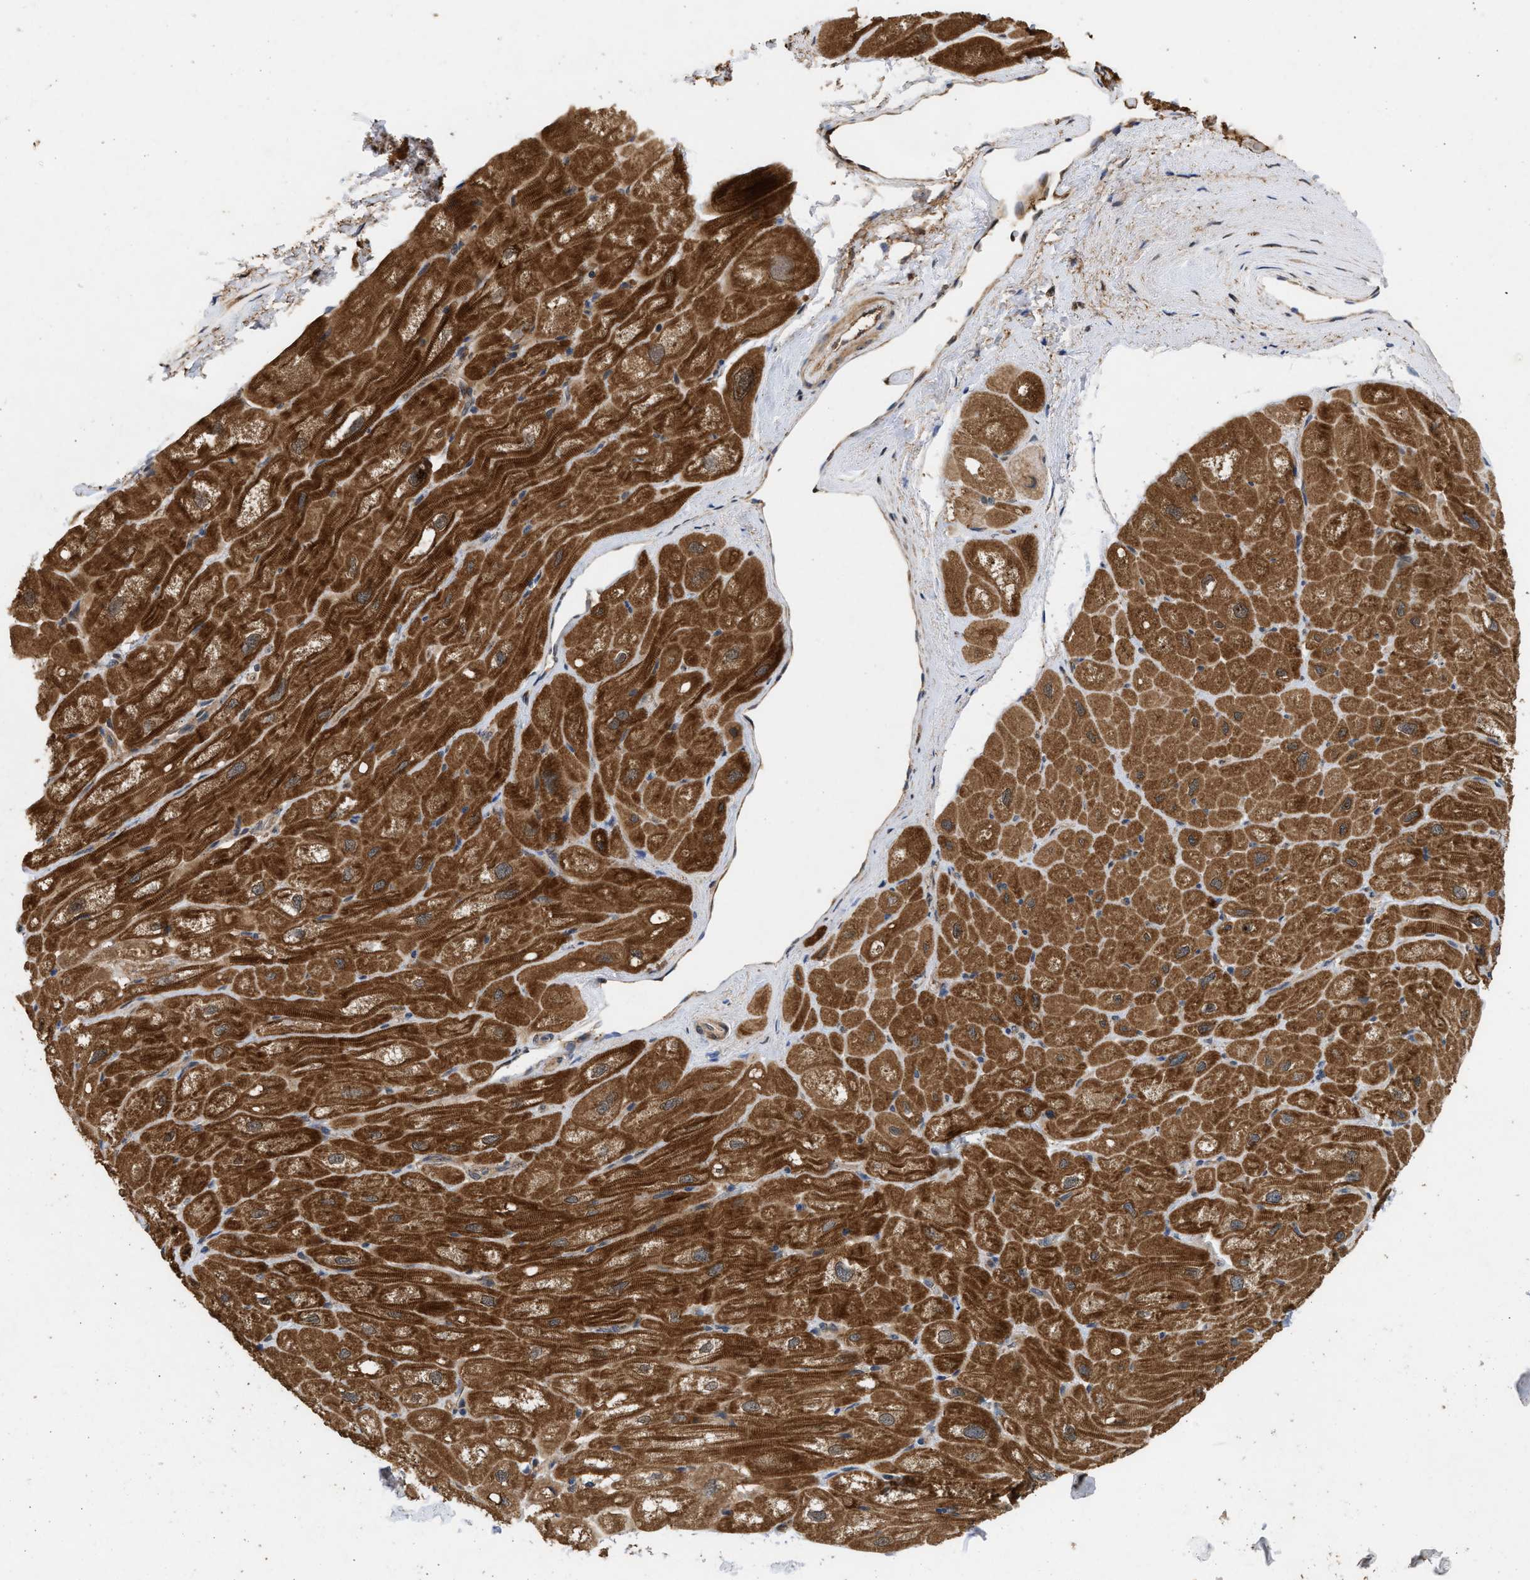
{"staining": {"intensity": "strong", "quantity": ">75%", "location": "cytoplasmic/membranous"}, "tissue": "heart muscle", "cell_type": "Cardiomyocytes", "image_type": "normal", "snomed": [{"axis": "morphology", "description": "Normal tissue, NOS"}, {"axis": "topography", "description": "Heart"}], "caption": "Brown immunohistochemical staining in unremarkable heart muscle displays strong cytoplasmic/membranous positivity in about >75% of cardiomyocytes. (Stains: DAB in brown, nuclei in blue, Microscopy: brightfield microscopy at high magnification).", "gene": "FITM1", "patient": {"sex": "male", "age": 49}}